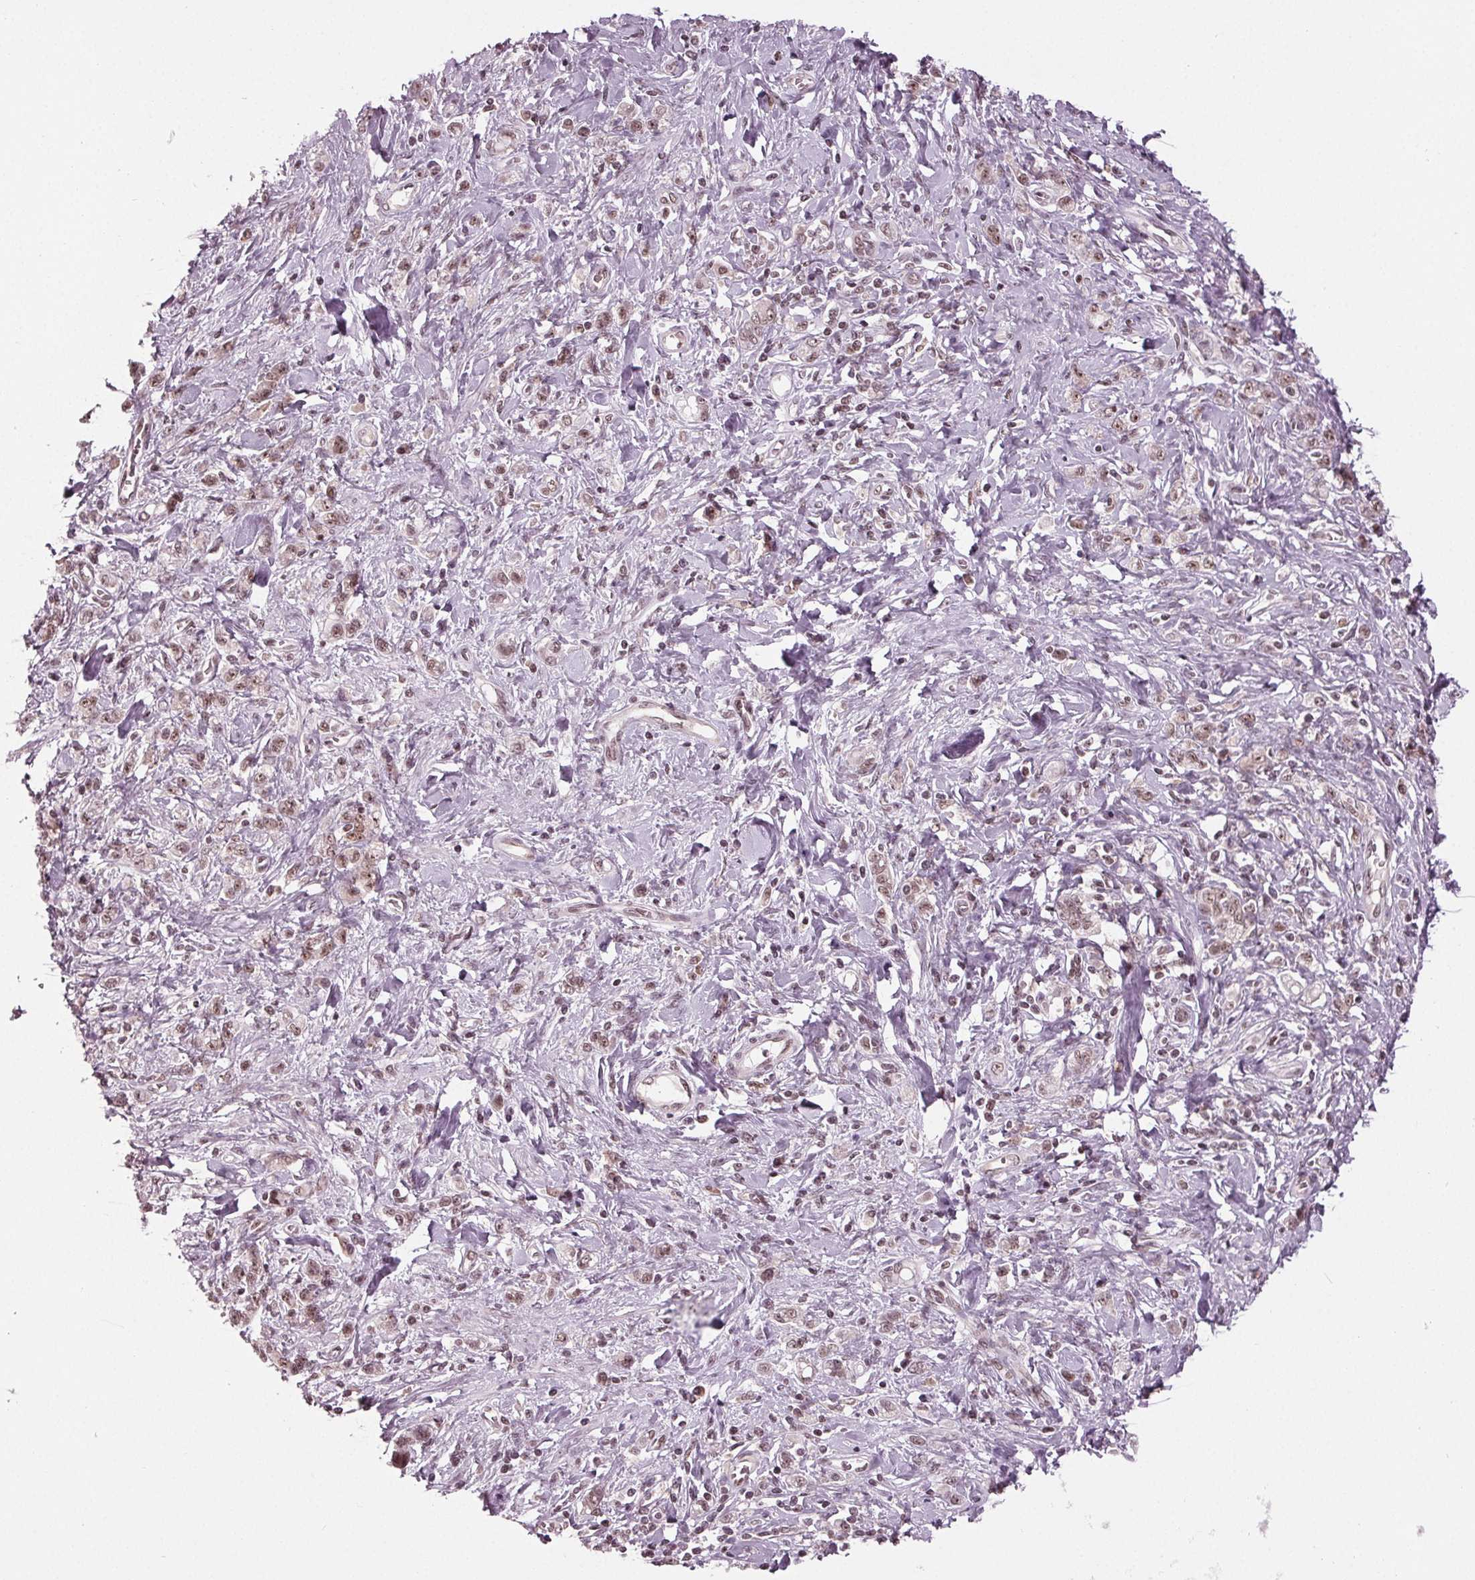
{"staining": {"intensity": "moderate", "quantity": ">75%", "location": "nuclear"}, "tissue": "stomach cancer", "cell_type": "Tumor cells", "image_type": "cancer", "snomed": [{"axis": "morphology", "description": "Adenocarcinoma, NOS"}, {"axis": "topography", "description": "Stomach"}], "caption": "Human adenocarcinoma (stomach) stained for a protein (brown) exhibits moderate nuclear positive positivity in approximately >75% of tumor cells.", "gene": "DDX41", "patient": {"sex": "male", "age": 77}}